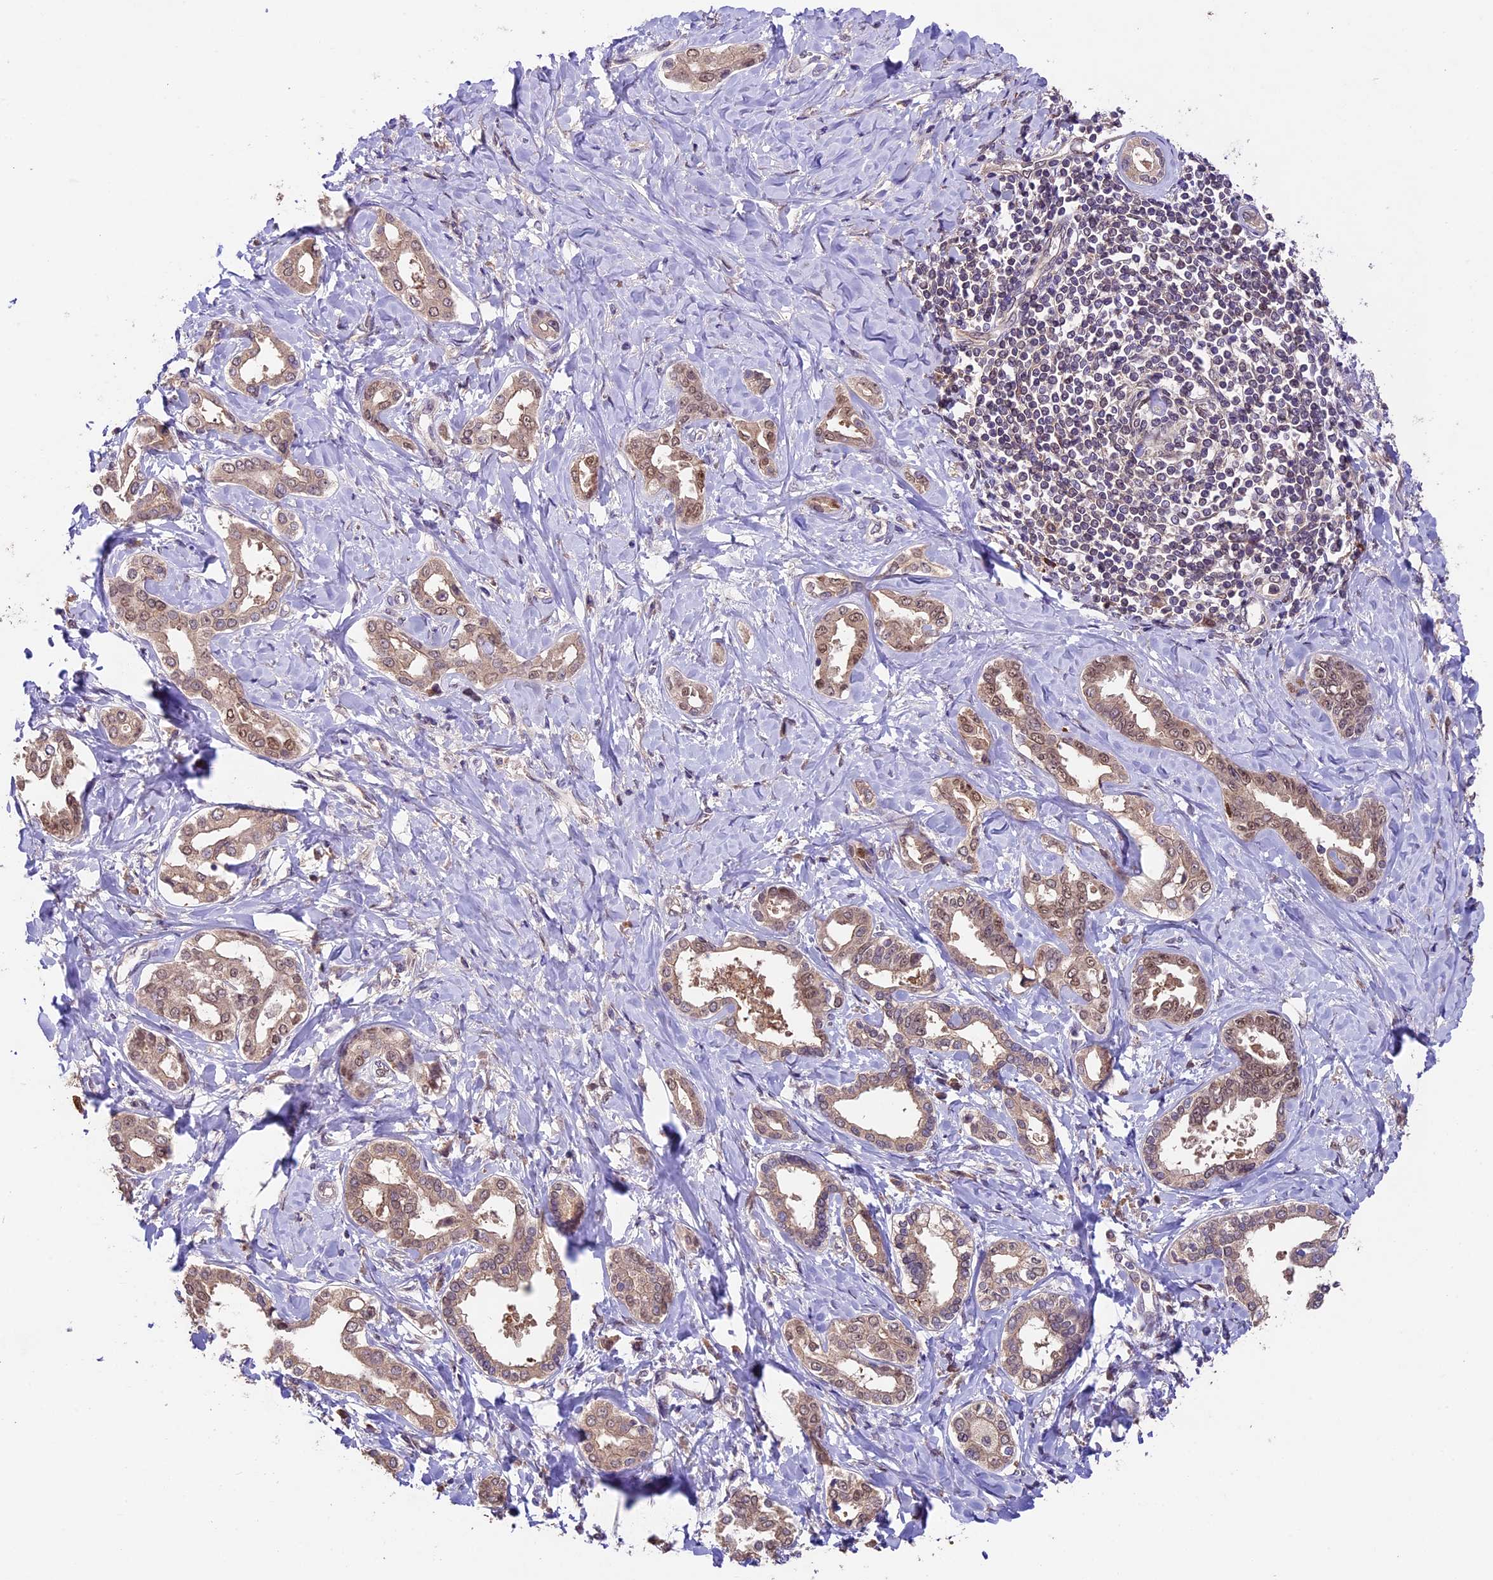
{"staining": {"intensity": "weak", "quantity": "25%-75%", "location": "cytoplasmic/membranous,nuclear"}, "tissue": "liver cancer", "cell_type": "Tumor cells", "image_type": "cancer", "snomed": [{"axis": "morphology", "description": "Cholangiocarcinoma"}, {"axis": "topography", "description": "Liver"}], "caption": "Immunohistochemical staining of cholangiocarcinoma (liver) demonstrates low levels of weak cytoplasmic/membranous and nuclear protein positivity in about 25%-75% of tumor cells. The staining was performed using DAB (3,3'-diaminobenzidine), with brown indicating positive protein expression. Nuclei are stained blue with hematoxylin.", "gene": "SBNO2", "patient": {"sex": "female", "age": 77}}